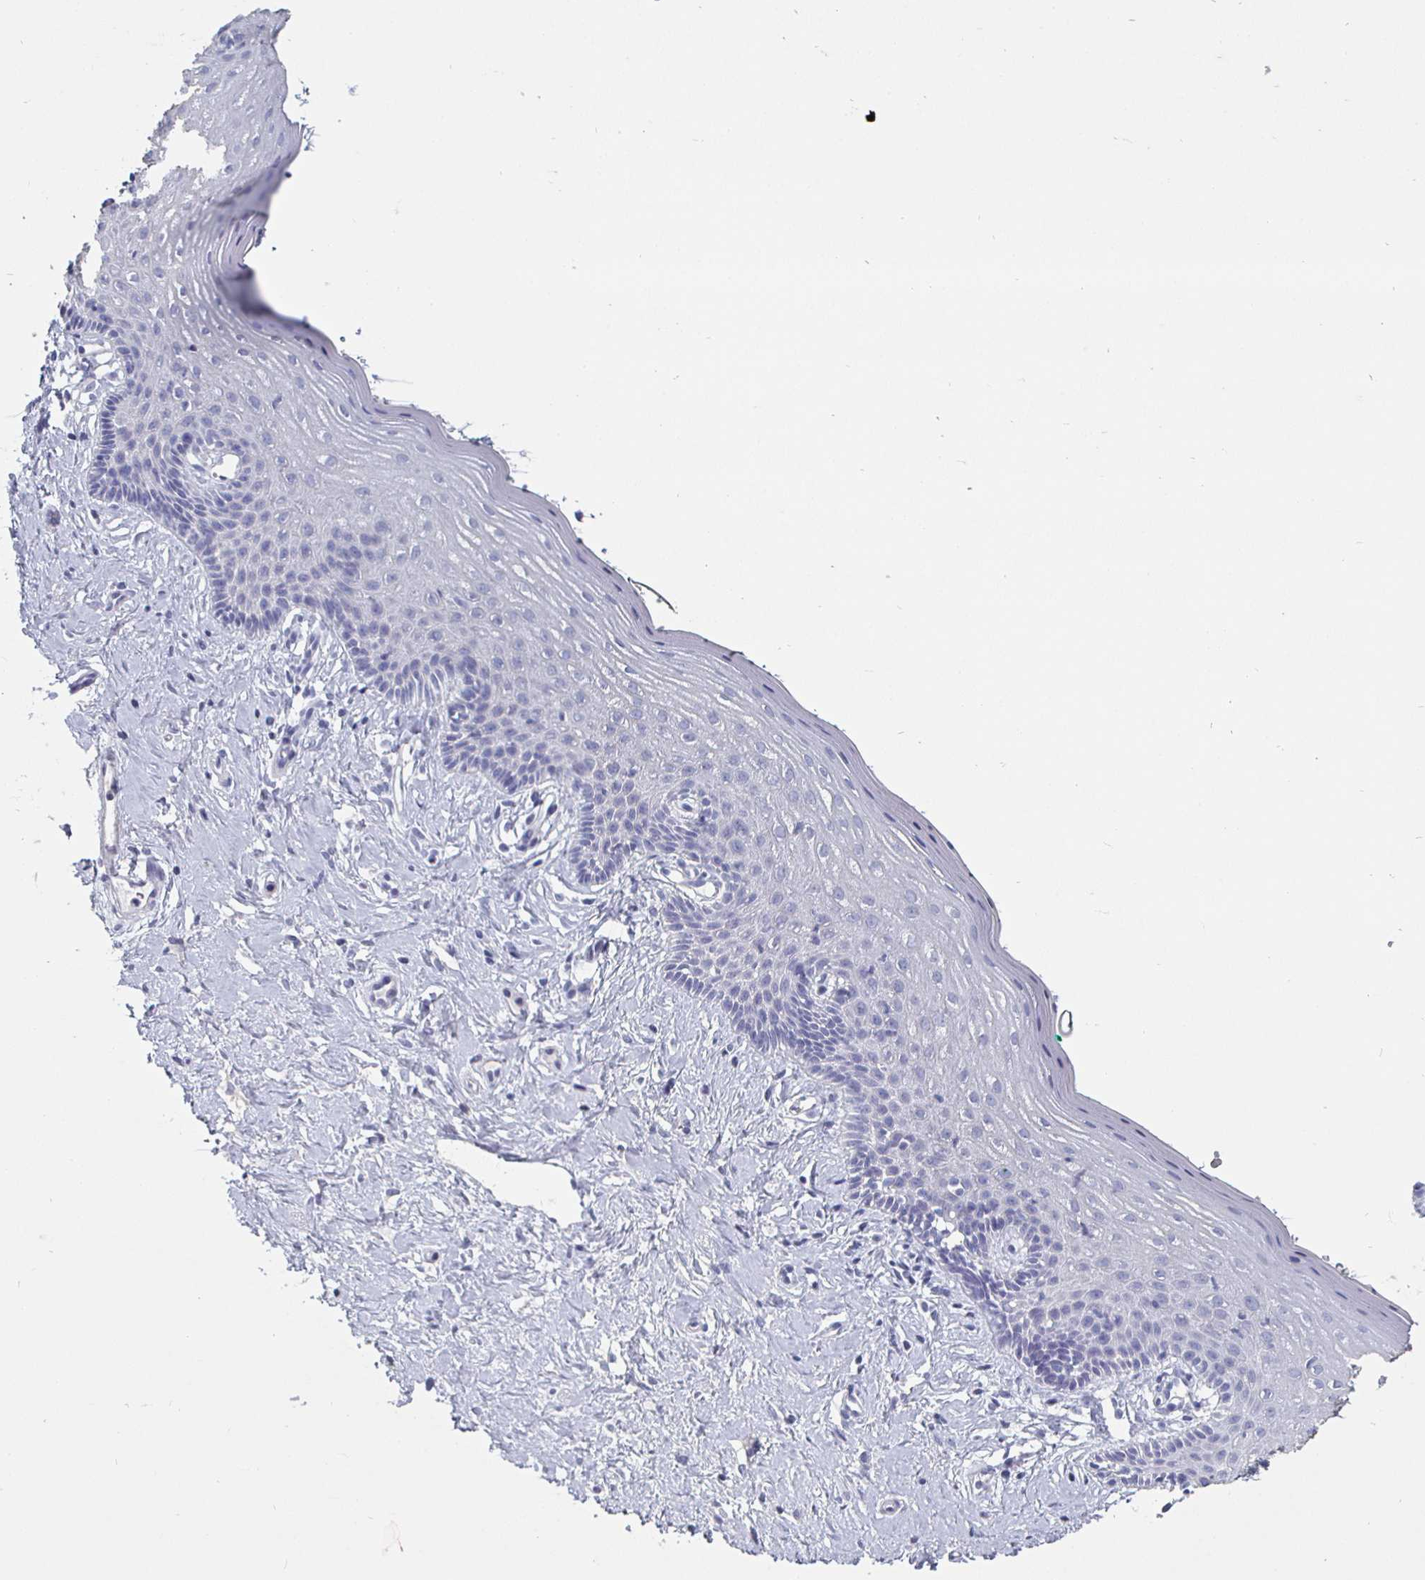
{"staining": {"intensity": "negative", "quantity": "none", "location": "none"}, "tissue": "vagina", "cell_type": "Squamous epithelial cells", "image_type": "normal", "snomed": [{"axis": "morphology", "description": "Normal tissue, NOS"}, {"axis": "topography", "description": "Vagina"}], "caption": "Squamous epithelial cells are negative for protein expression in unremarkable human vagina. The staining is performed using DAB (3,3'-diaminobenzidine) brown chromogen with nuclei counter-stained in using hematoxylin.", "gene": "ENPP1", "patient": {"sex": "female", "age": 42}}